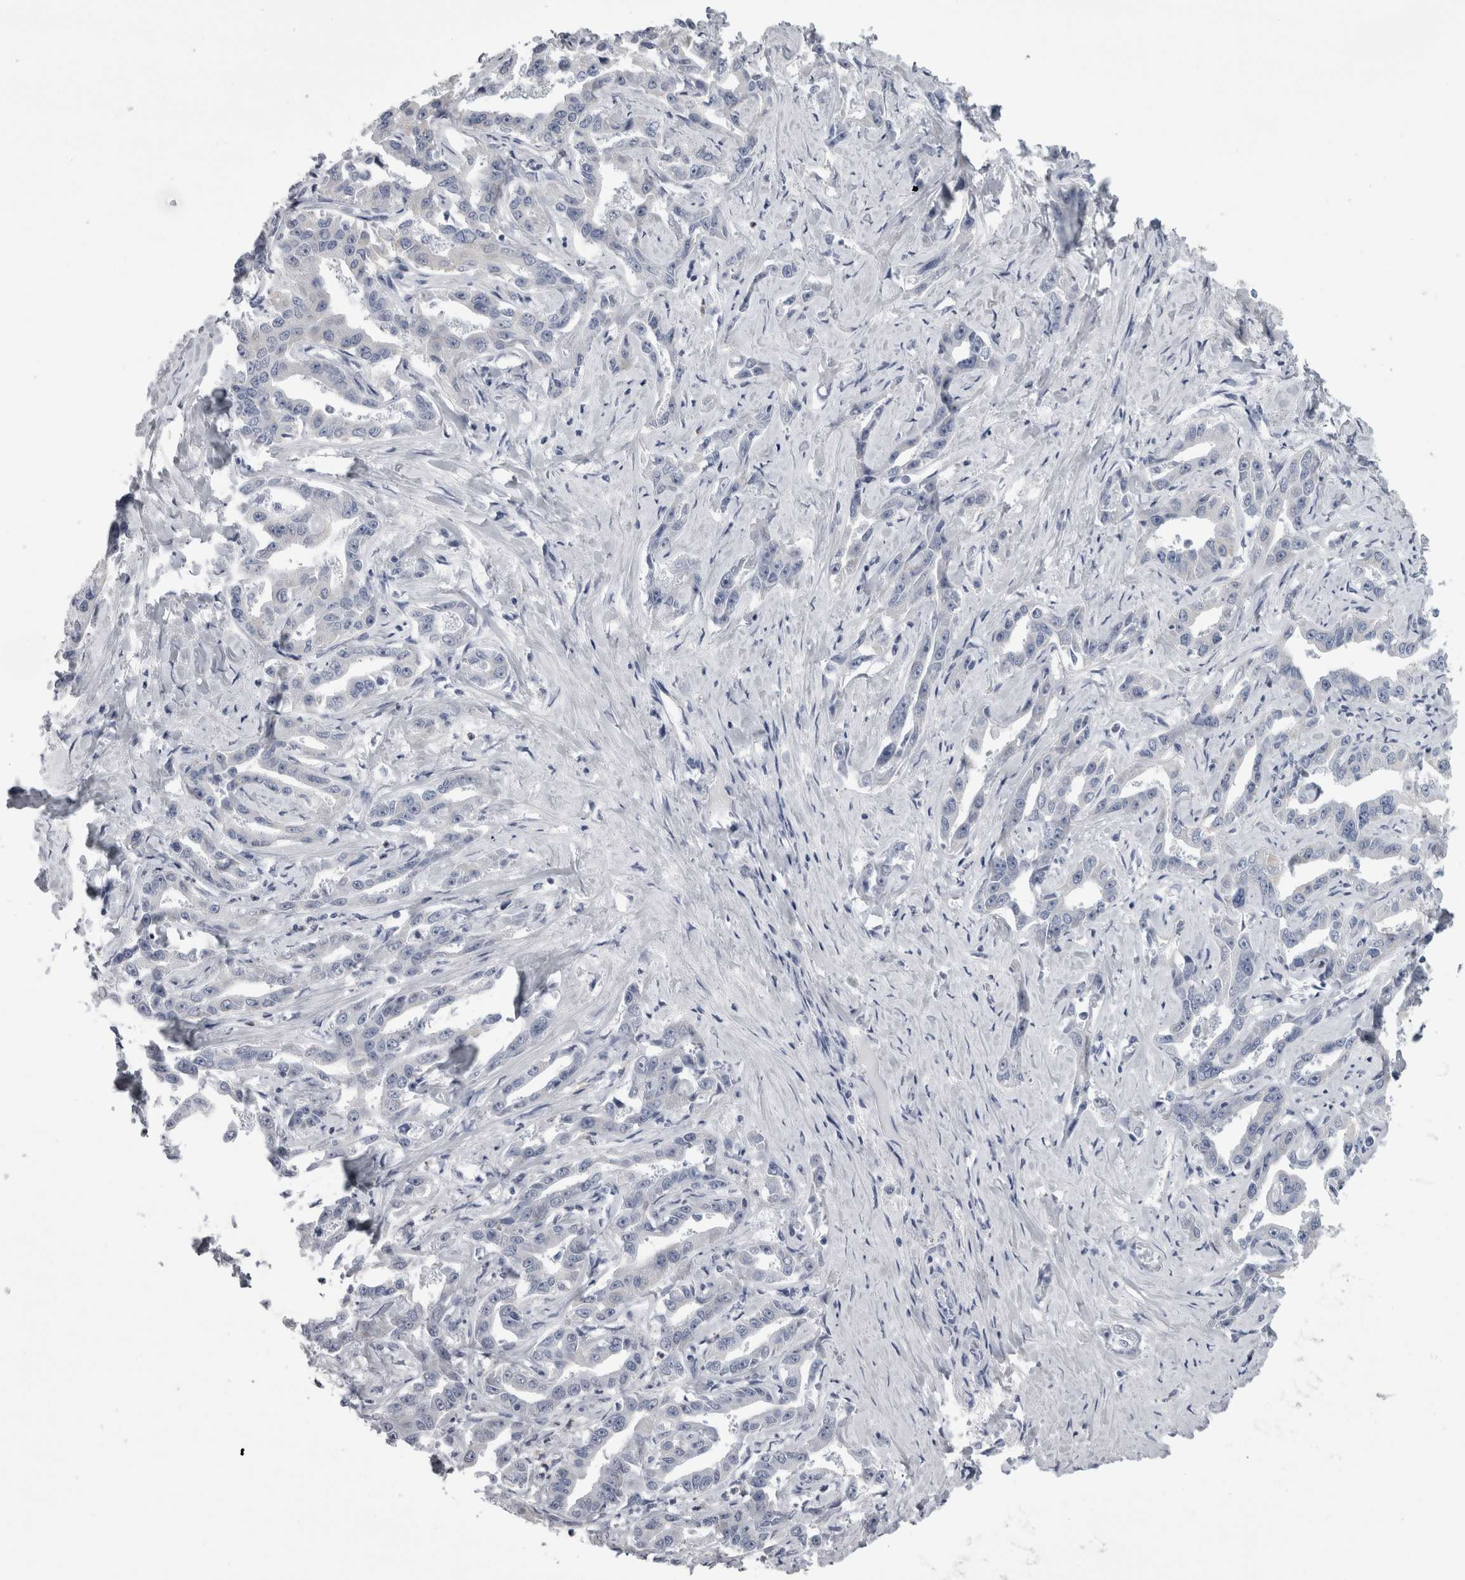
{"staining": {"intensity": "negative", "quantity": "none", "location": "none"}, "tissue": "liver cancer", "cell_type": "Tumor cells", "image_type": "cancer", "snomed": [{"axis": "morphology", "description": "Cholangiocarcinoma"}, {"axis": "topography", "description": "Liver"}], "caption": "Histopathology image shows no protein expression in tumor cells of liver cancer tissue.", "gene": "ALDH8A1", "patient": {"sex": "male", "age": 59}}